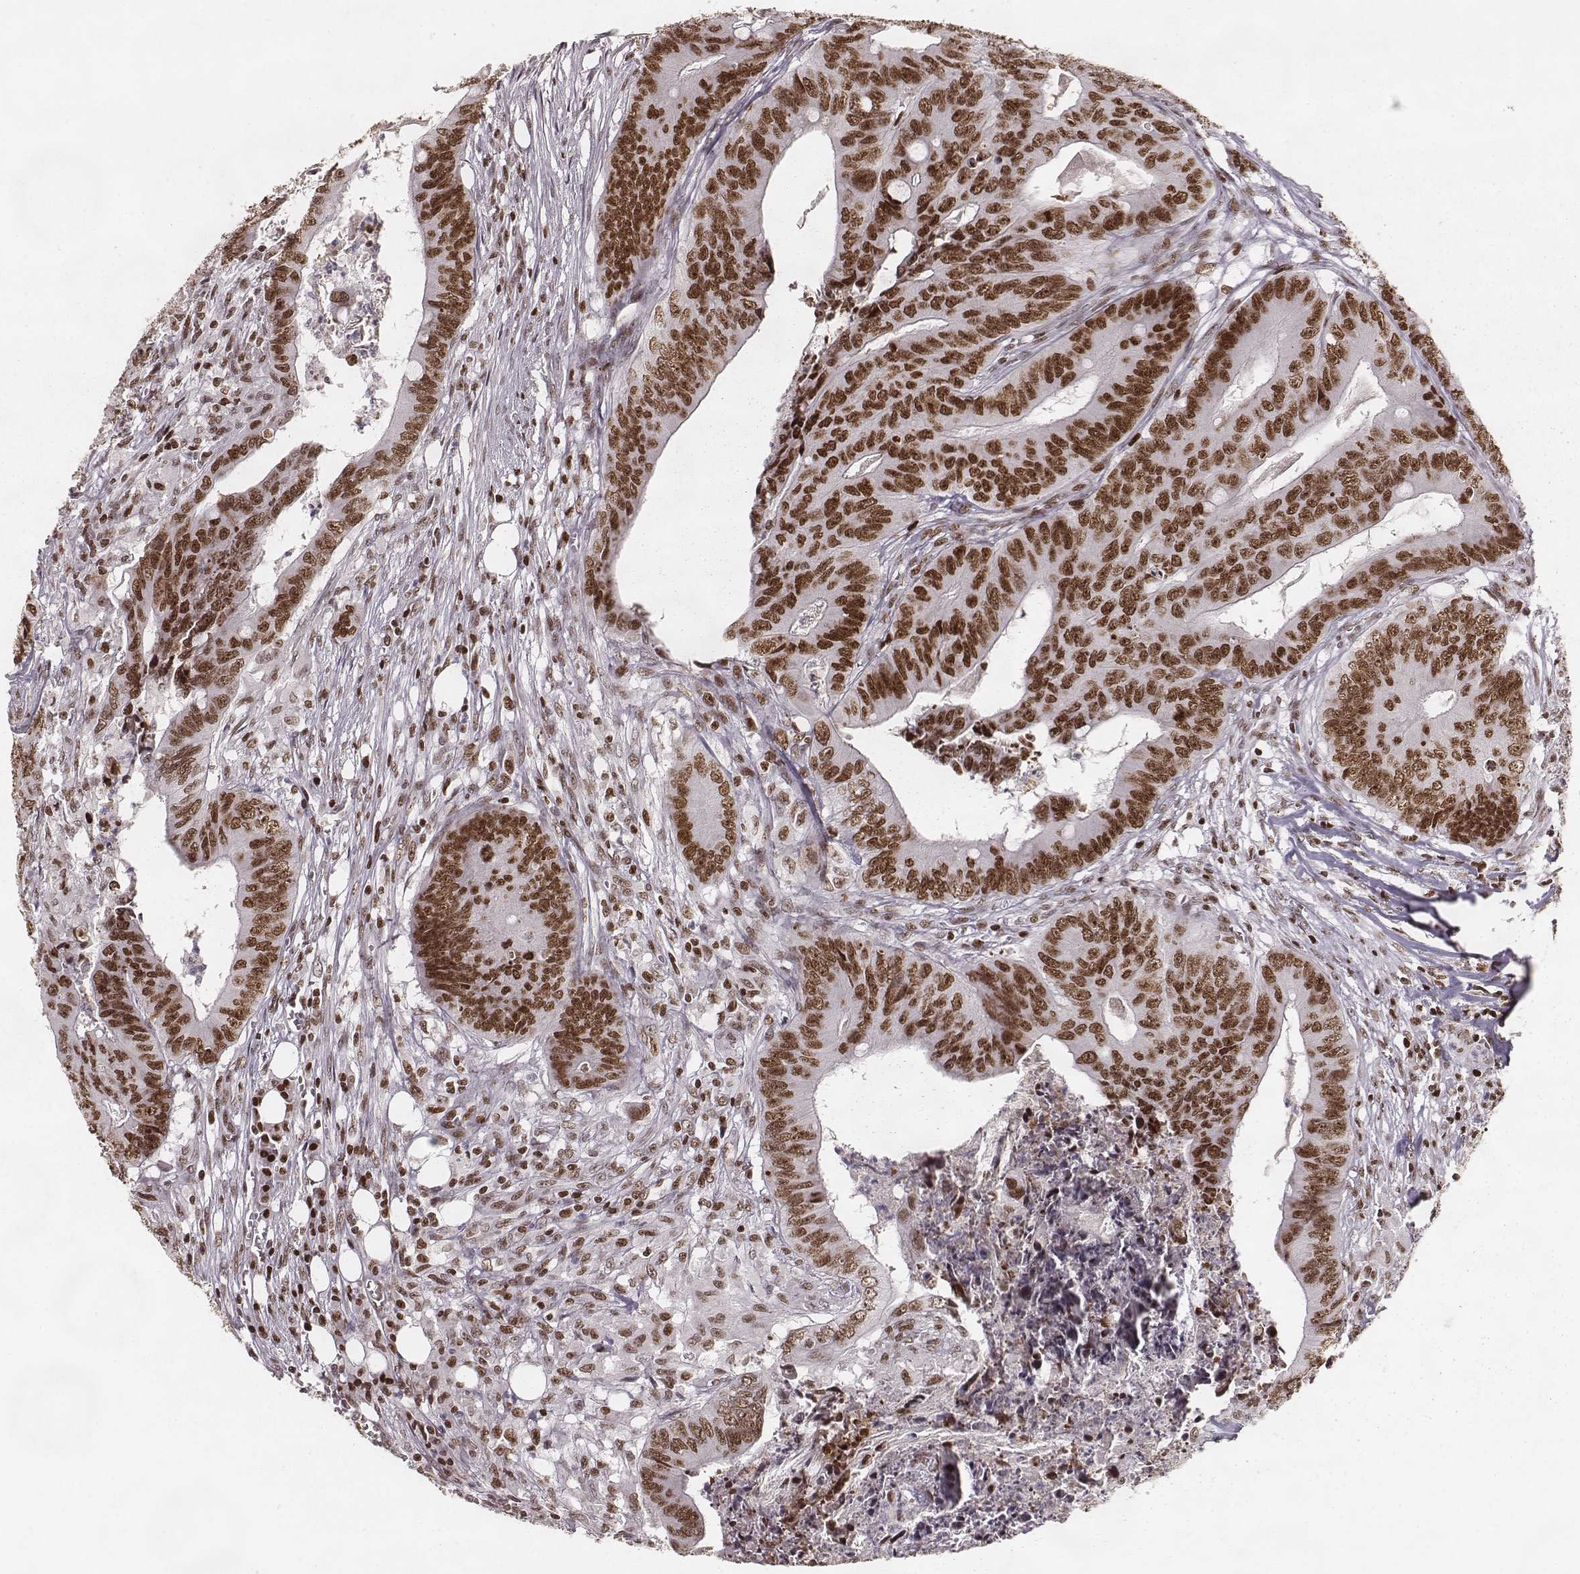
{"staining": {"intensity": "strong", "quantity": ">75%", "location": "nuclear"}, "tissue": "colorectal cancer", "cell_type": "Tumor cells", "image_type": "cancer", "snomed": [{"axis": "morphology", "description": "Adenocarcinoma, NOS"}, {"axis": "topography", "description": "Colon"}], "caption": "Colorectal adenocarcinoma stained for a protein (brown) exhibits strong nuclear positive positivity in about >75% of tumor cells.", "gene": "PARP1", "patient": {"sex": "male", "age": 84}}